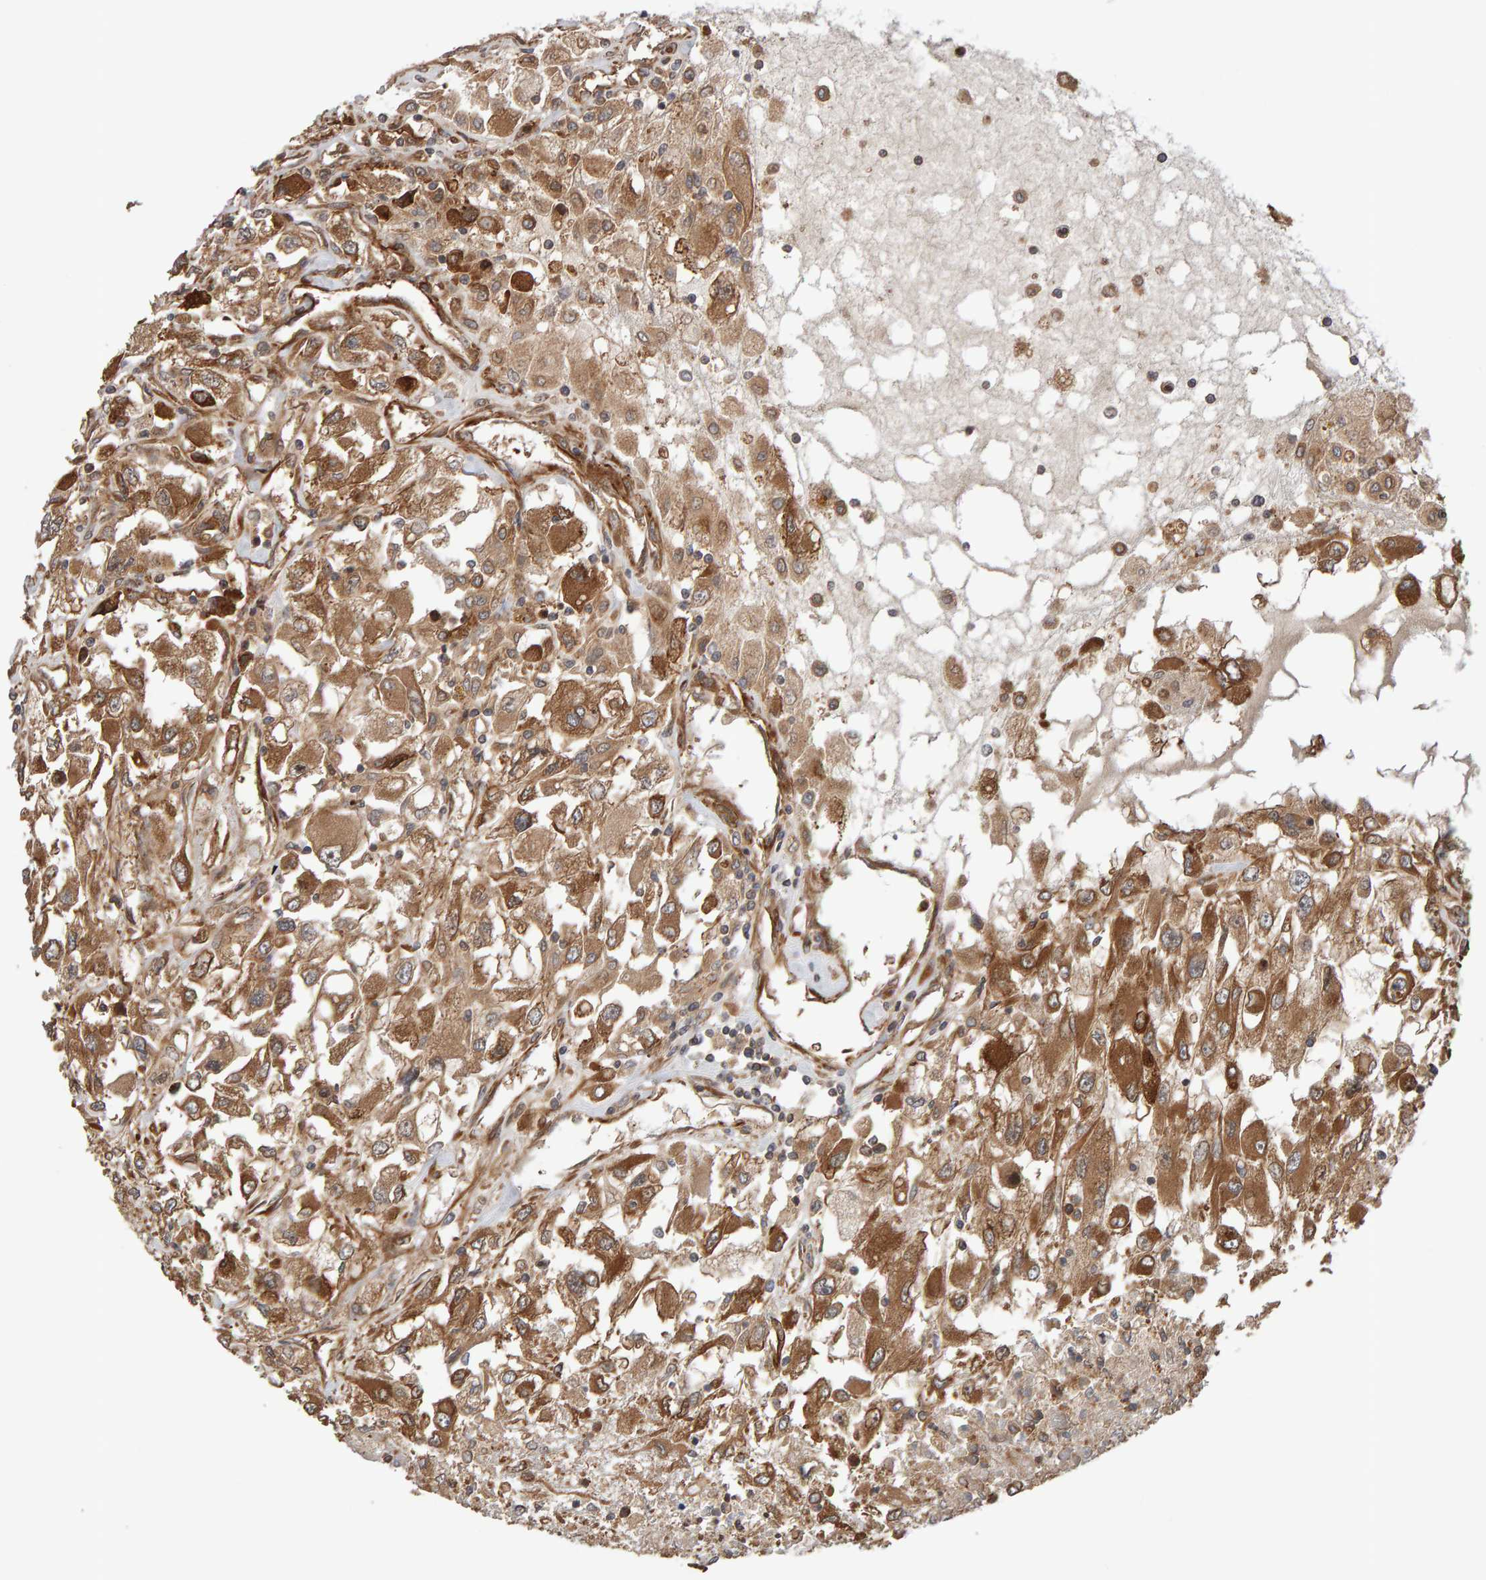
{"staining": {"intensity": "moderate", "quantity": ">75%", "location": "cytoplasmic/membranous,nuclear"}, "tissue": "renal cancer", "cell_type": "Tumor cells", "image_type": "cancer", "snomed": [{"axis": "morphology", "description": "Adenocarcinoma, NOS"}, {"axis": "topography", "description": "Kidney"}], "caption": "Adenocarcinoma (renal) stained with DAB immunohistochemistry demonstrates medium levels of moderate cytoplasmic/membranous and nuclear positivity in about >75% of tumor cells. The staining was performed using DAB (3,3'-diaminobenzidine), with brown indicating positive protein expression. Nuclei are stained blue with hematoxylin.", "gene": "SYNRG", "patient": {"sex": "female", "age": 52}}